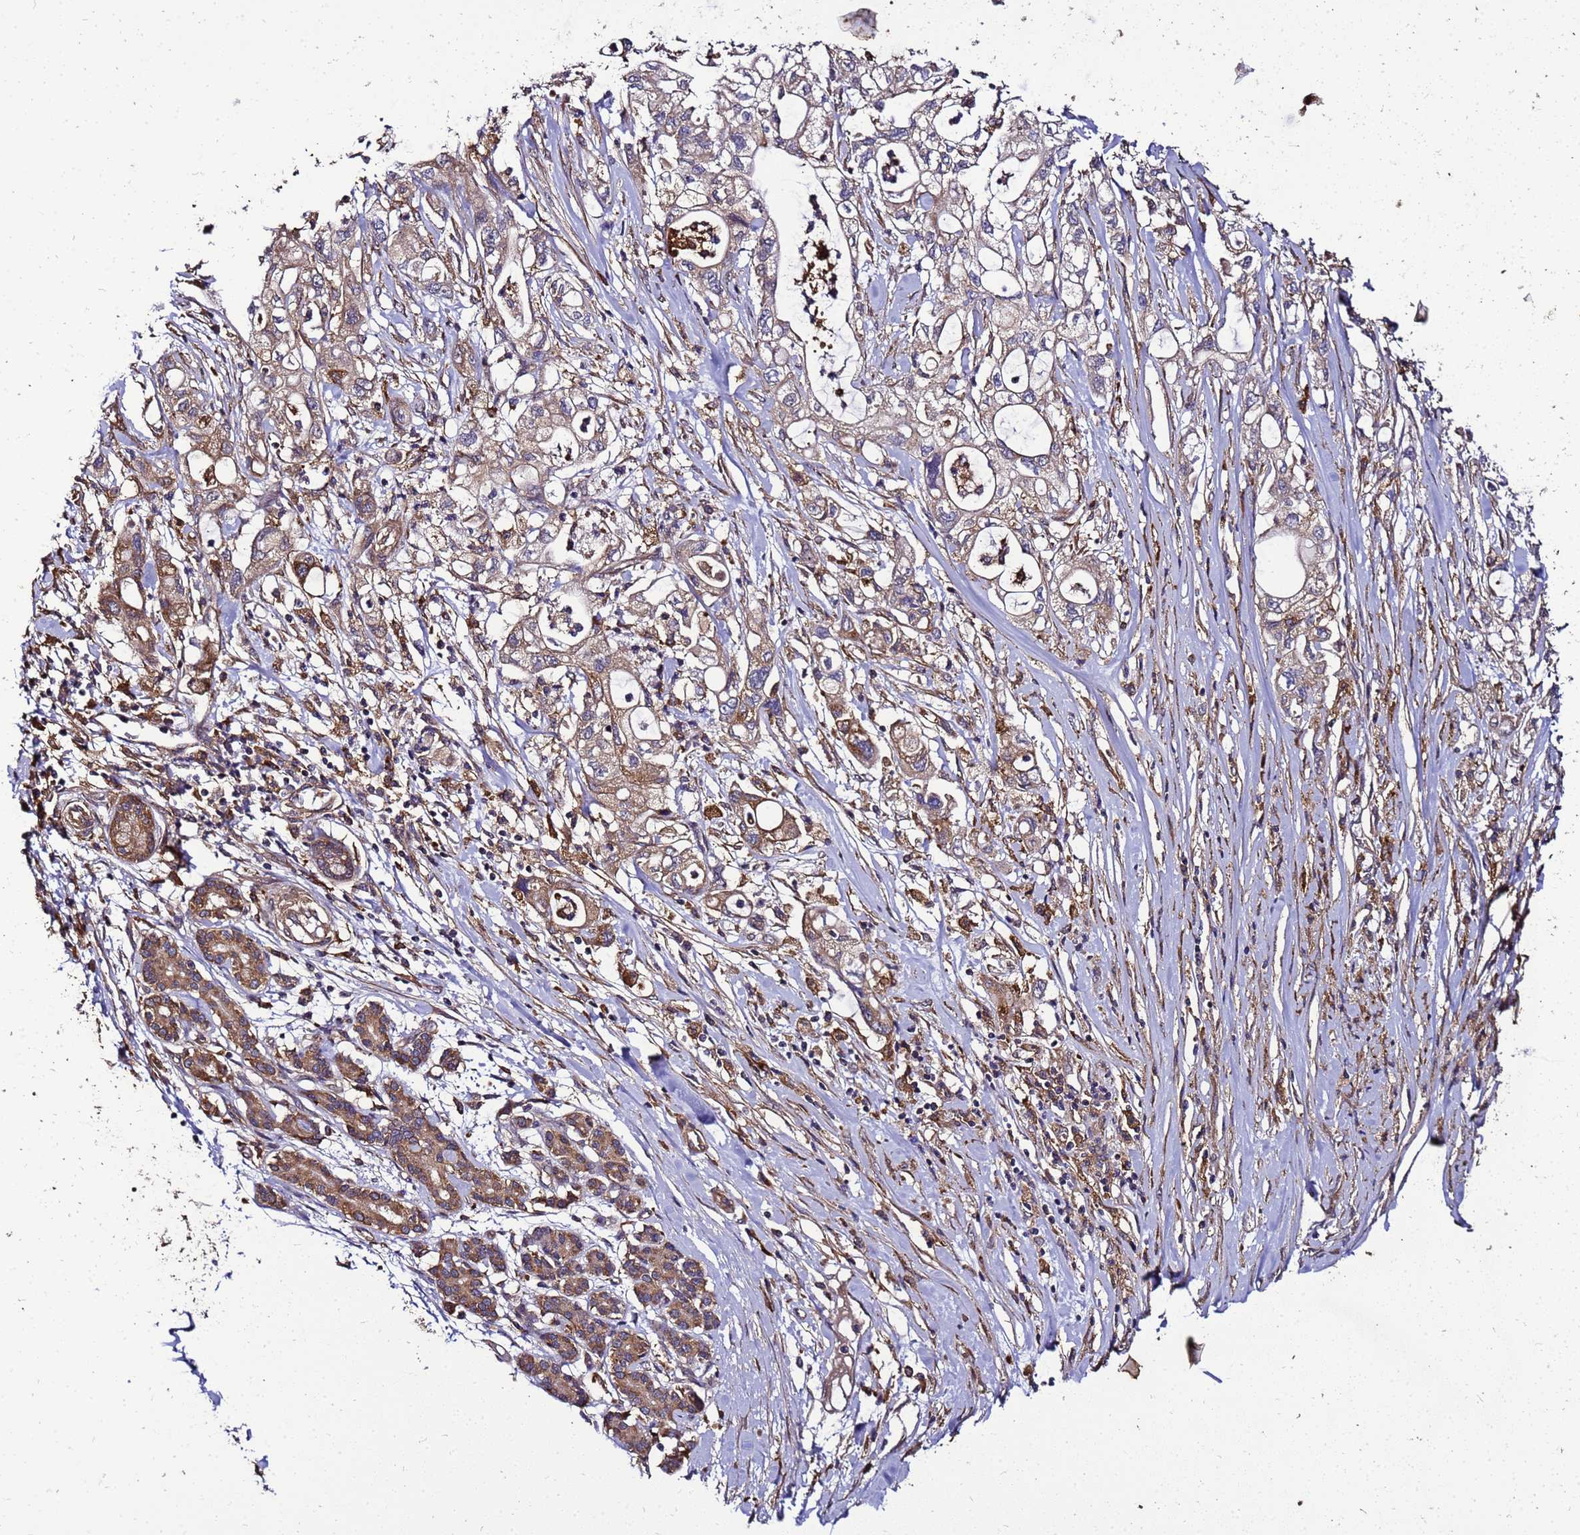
{"staining": {"intensity": "moderate", "quantity": "25%-75%", "location": "cytoplasmic/membranous"}, "tissue": "pancreatic cancer", "cell_type": "Tumor cells", "image_type": "cancer", "snomed": [{"axis": "morphology", "description": "Adenocarcinoma, NOS"}, {"axis": "topography", "description": "Pancreas"}], "caption": "Immunohistochemistry of human pancreatic cancer (adenocarcinoma) displays medium levels of moderate cytoplasmic/membranous expression in about 25%-75% of tumor cells.", "gene": "TRABD", "patient": {"sex": "male", "age": 79}}